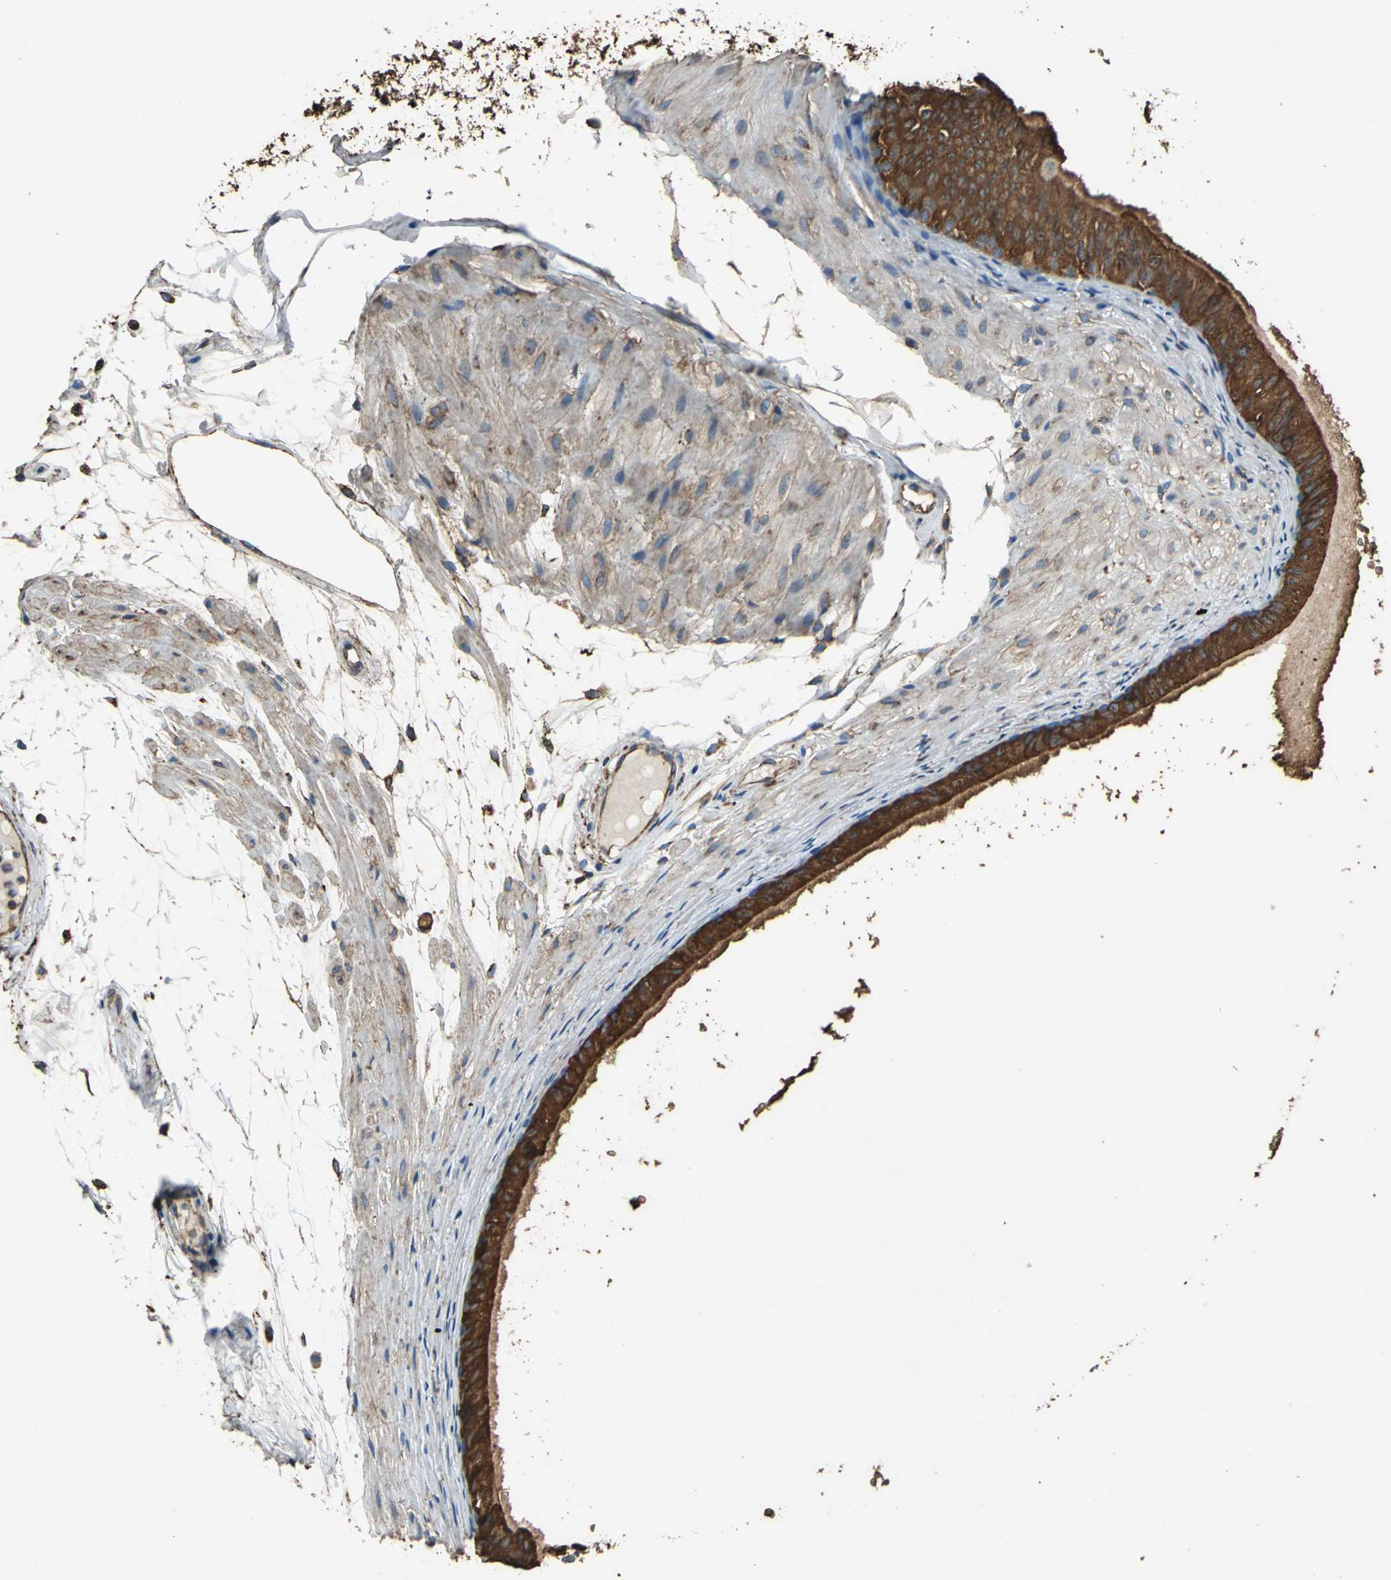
{"staining": {"intensity": "strong", "quantity": ">75%", "location": "cytoplasmic/membranous"}, "tissue": "epididymis", "cell_type": "Glandular cells", "image_type": "normal", "snomed": [{"axis": "morphology", "description": "Normal tissue, NOS"}, {"axis": "morphology", "description": "Atrophy, NOS"}, {"axis": "topography", "description": "Testis"}, {"axis": "topography", "description": "Epididymis"}], "caption": "Immunohistochemical staining of unremarkable epididymis exhibits strong cytoplasmic/membranous protein positivity in approximately >75% of glandular cells.", "gene": "GPANK1", "patient": {"sex": "male", "age": 18}}